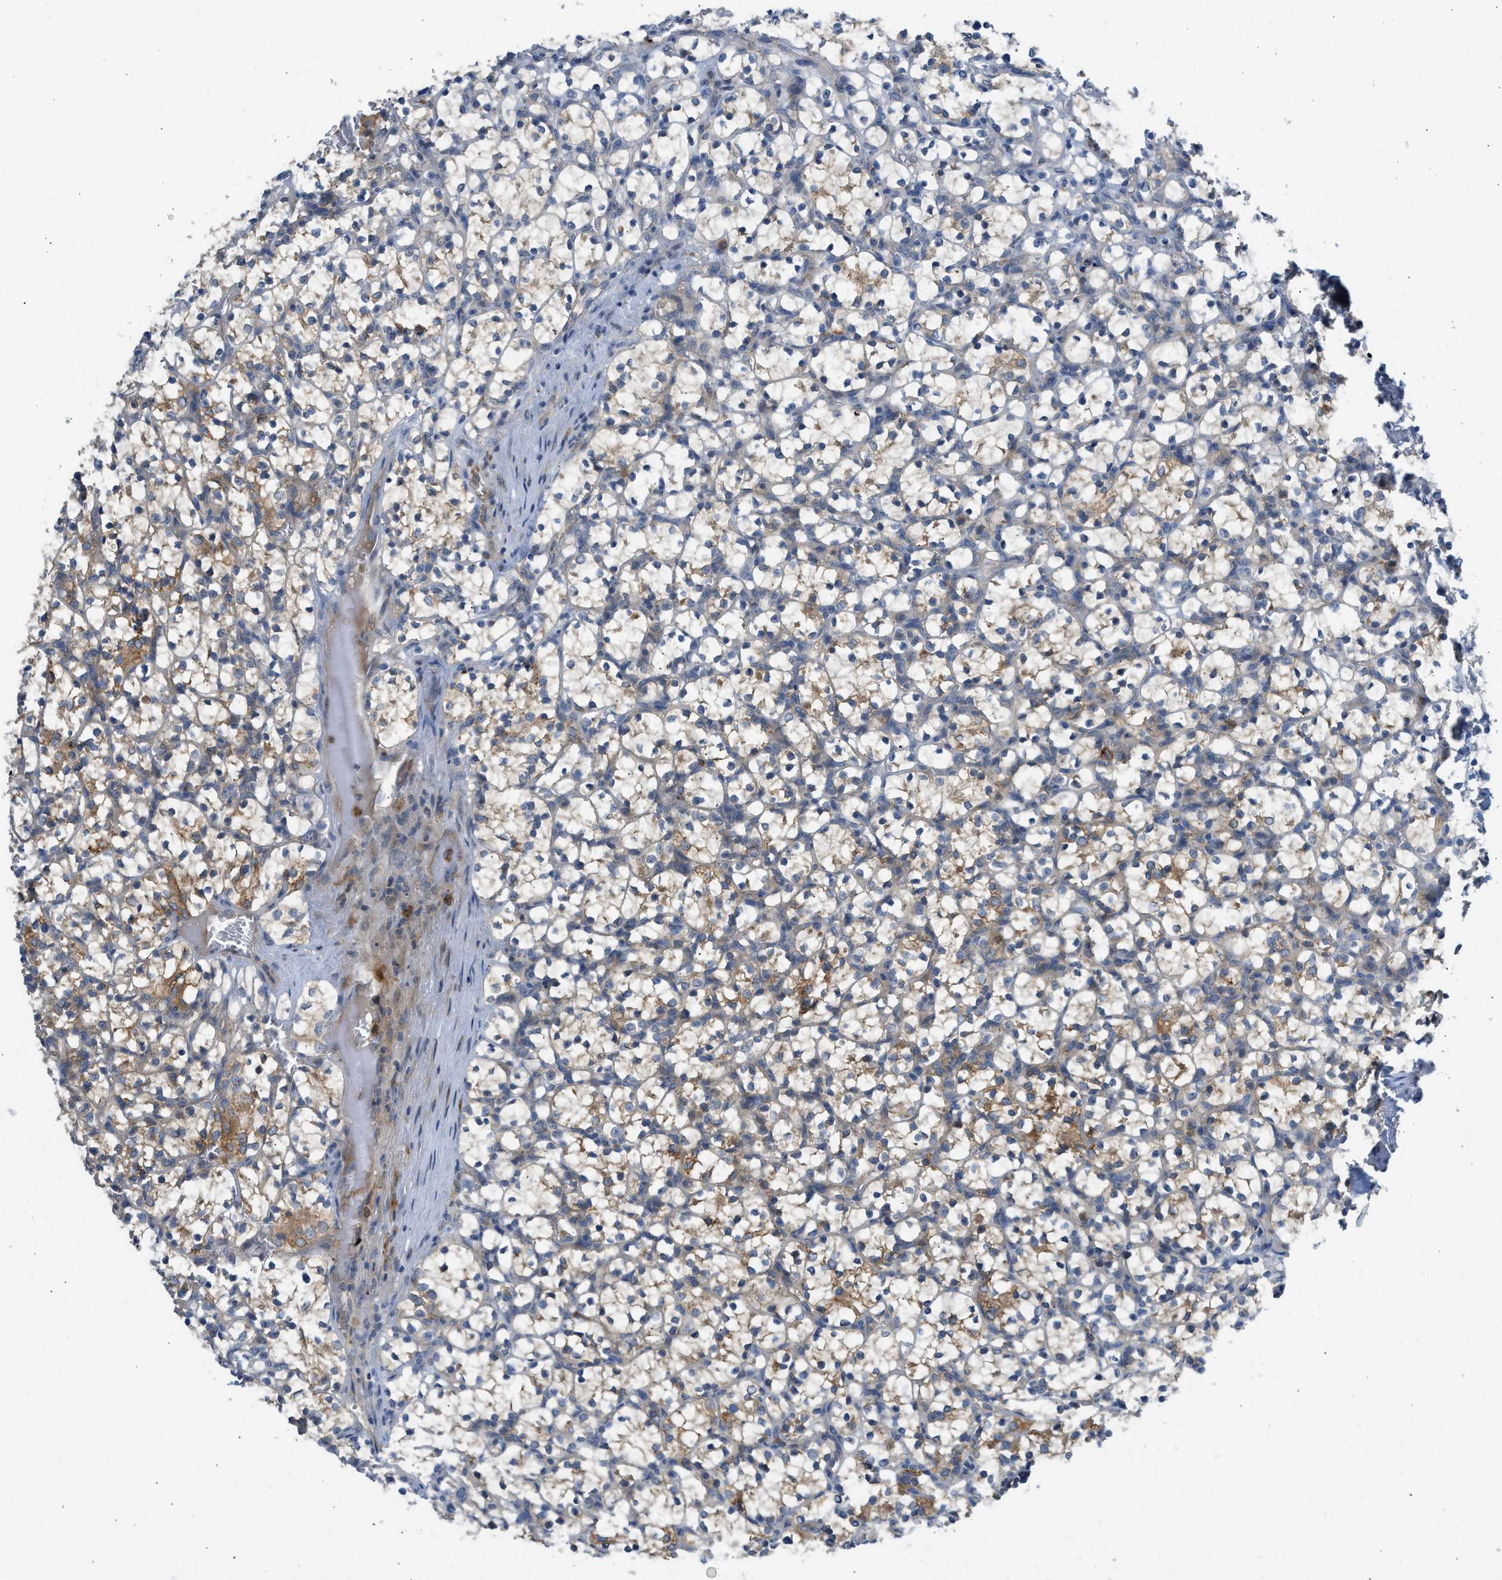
{"staining": {"intensity": "moderate", "quantity": "<25%", "location": "cytoplasmic/membranous"}, "tissue": "renal cancer", "cell_type": "Tumor cells", "image_type": "cancer", "snomed": [{"axis": "morphology", "description": "Adenocarcinoma, NOS"}, {"axis": "topography", "description": "Kidney"}], "caption": "Protein expression analysis of human renal cancer reveals moderate cytoplasmic/membranous positivity in about <25% of tumor cells.", "gene": "RHBDF2", "patient": {"sex": "female", "age": 69}}